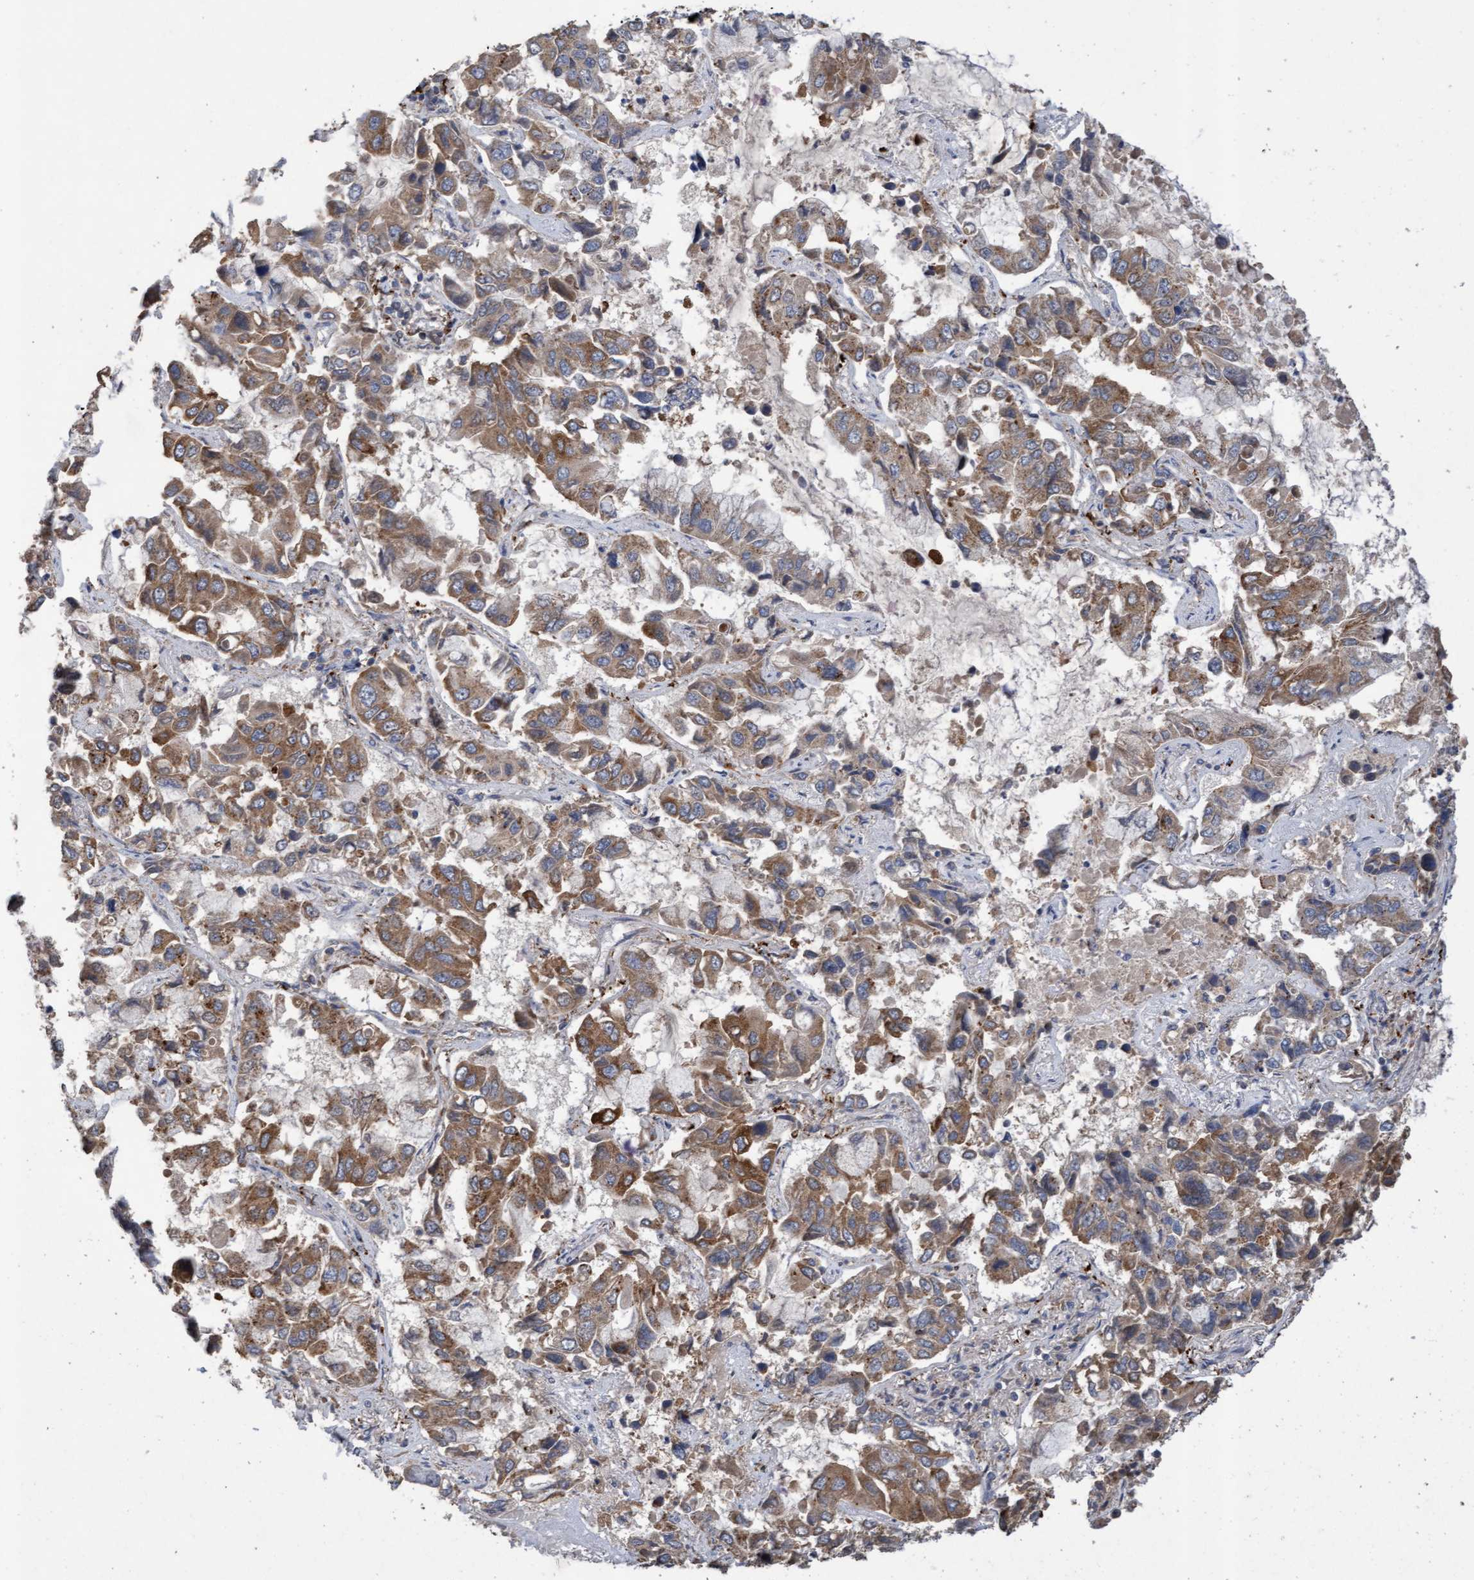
{"staining": {"intensity": "moderate", "quantity": ">75%", "location": "cytoplasmic/membranous"}, "tissue": "lung cancer", "cell_type": "Tumor cells", "image_type": "cancer", "snomed": [{"axis": "morphology", "description": "Adenocarcinoma, NOS"}, {"axis": "topography", "description": "Lung"}], "caption": "Immunohistochemistry (IHC) micrograph of neoplastic tissue: lung adenocarcinoma stained using immunohistochemistry demonstrates medium levels of moderate protein expression localized specifically in the cytoplasmic/membranous of tumor cells, appearing as a cytoplasmic/membranous brown color.", "gene": "ATPAF2", "patient": {"sex": "male", "age": 64}}